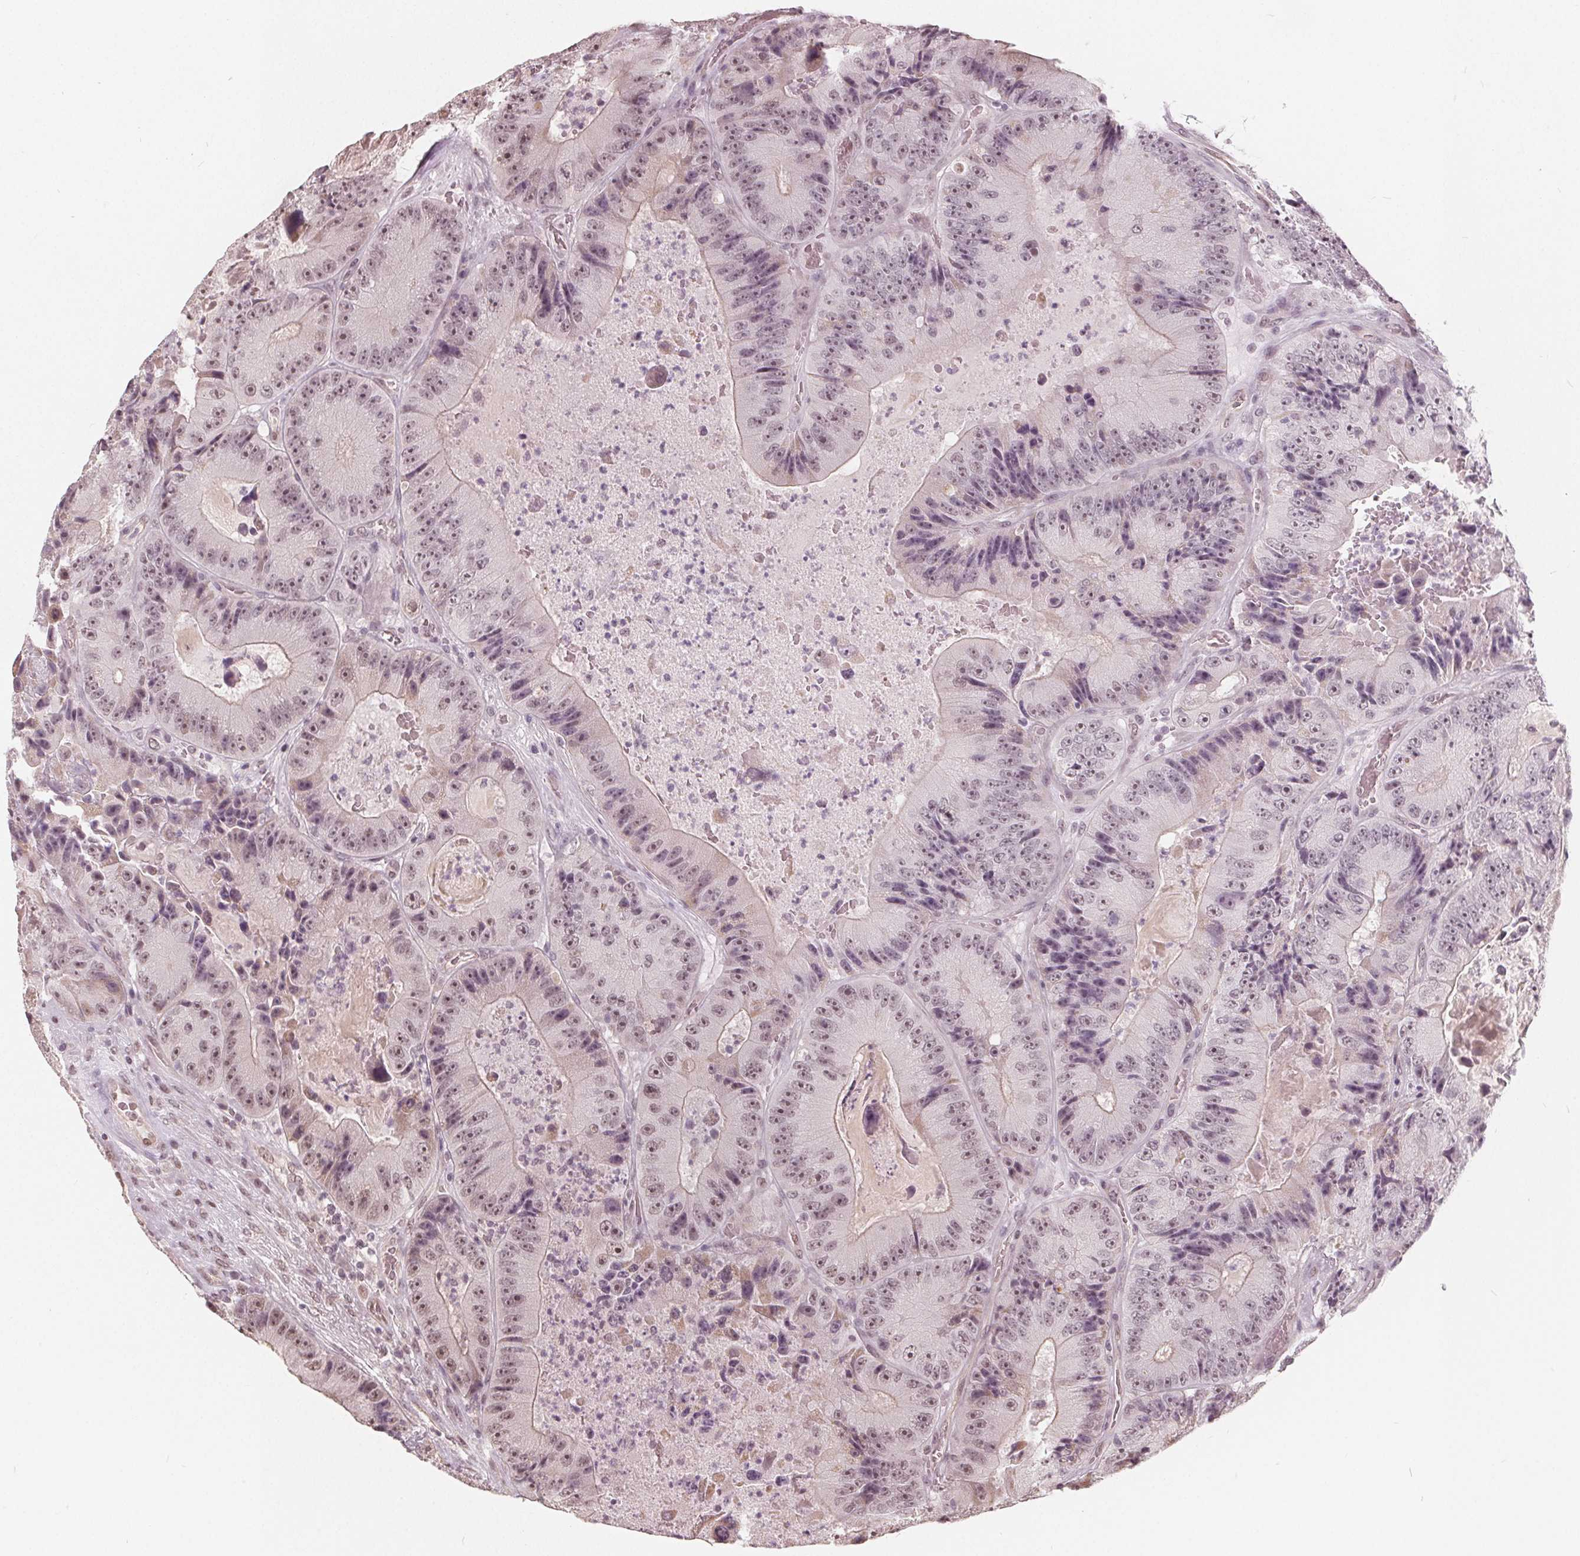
{"staining": {"intensity": "weak", "quantity": ">75%", "location": "nuclear"}, "tissue": "colorectal cancer", "cell_type": "Tumor cells", "image_type": "cancer", "snomed": [{"axis": "morphology", "description": "Adenocarcinoma, NOS"}, {"axis": "topography", "description": "Colon"}], "caption": "Human adenocarcinoma (colorectal) stained for a protein (brown) demonstrates weak nuclear positive positivity in about >75% of tumor cells.", "gene": "NUP210L", "patient": {"sex": "female", "age": 86}}